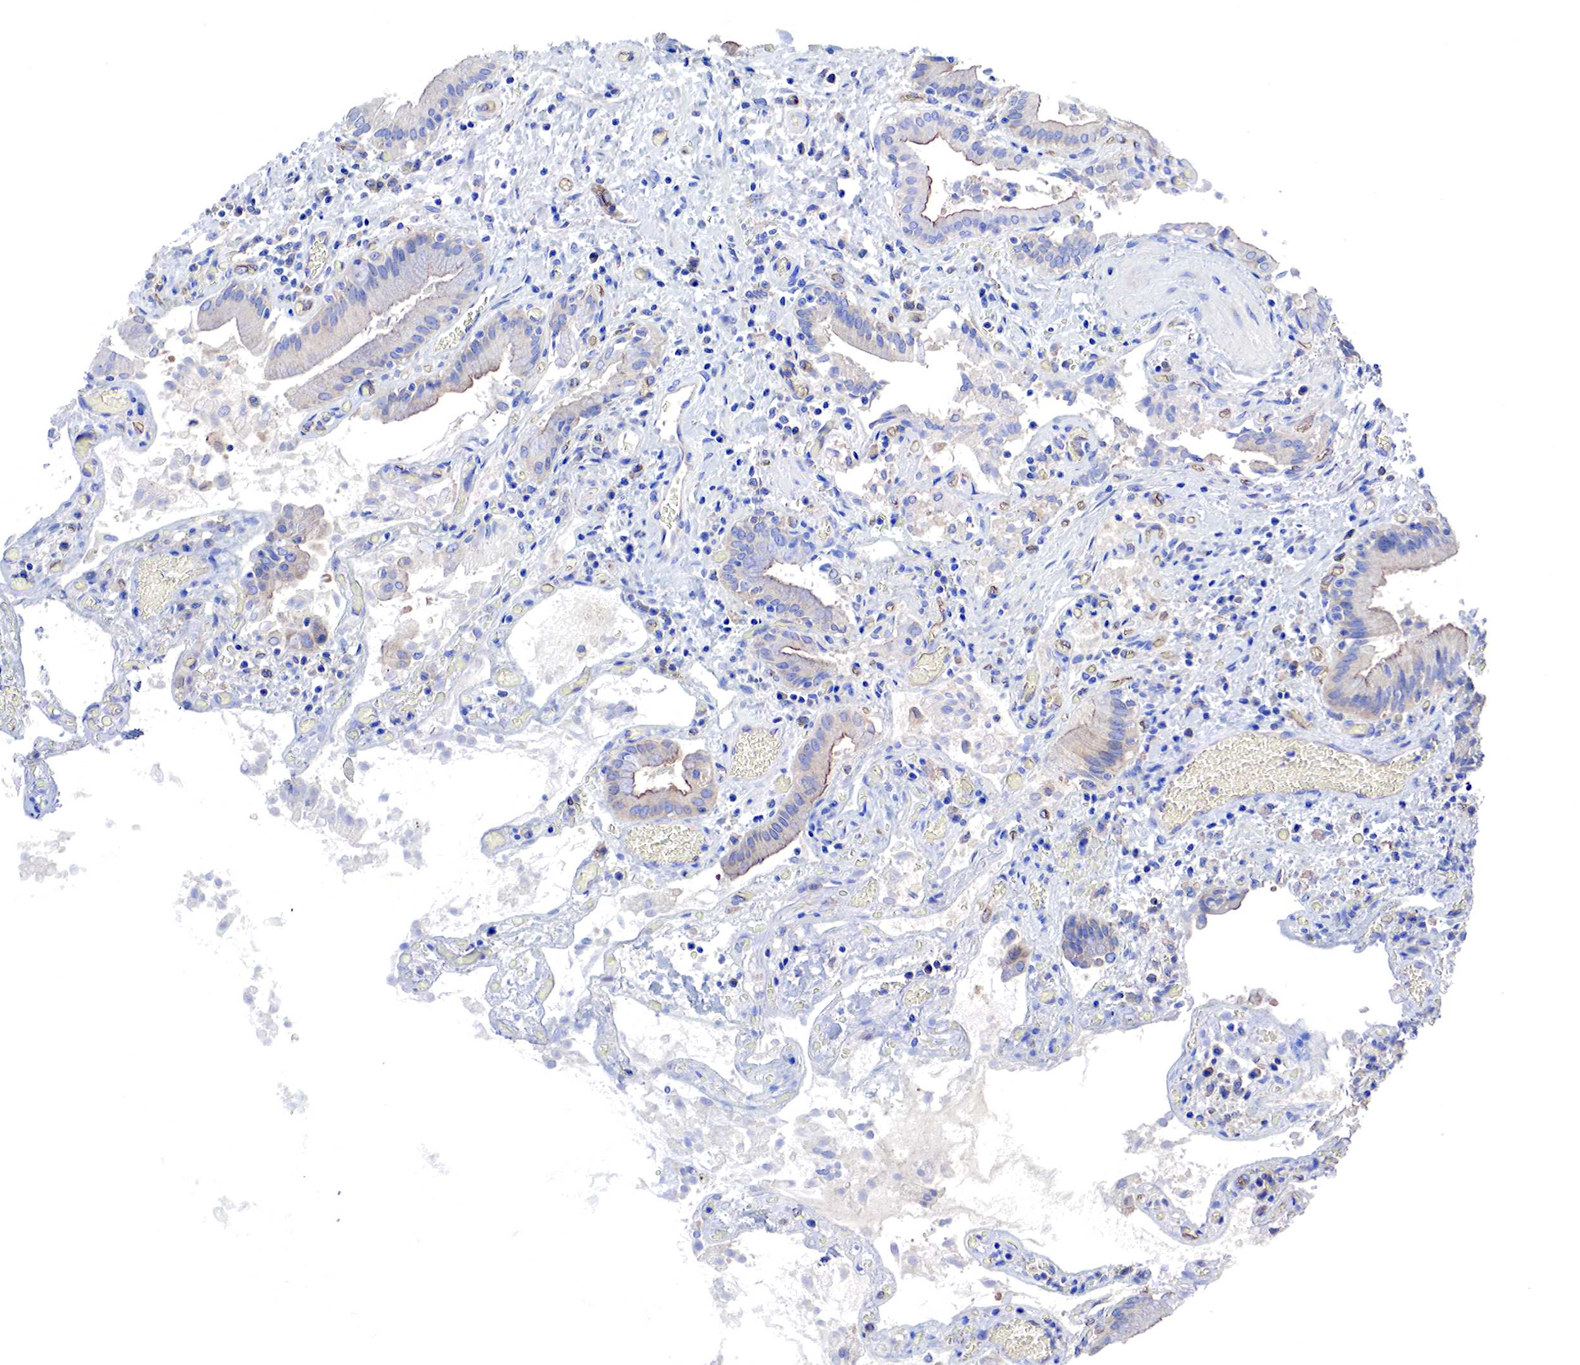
{"staining": {"intensity": "strong", "quantity": ">75%", "location": "cytoplasmic/membranous"}, "tissue": "gallbladder", "cell_type": "Glandular cells", "image_type": "normal", "snomed": [{"axis": "morphology", "description": "Normal tissue, NOS"}, {"axis": "topography", "description": "Gallbladder"}], "caption": "Strong cytoplasmic/membranous positivity for a protein is identified in approximately >75% of glandular cells of benign gallbladder using immunohistochemistry.", "gene": "MSN", "patient": {"sex": "male", "age": 73}}